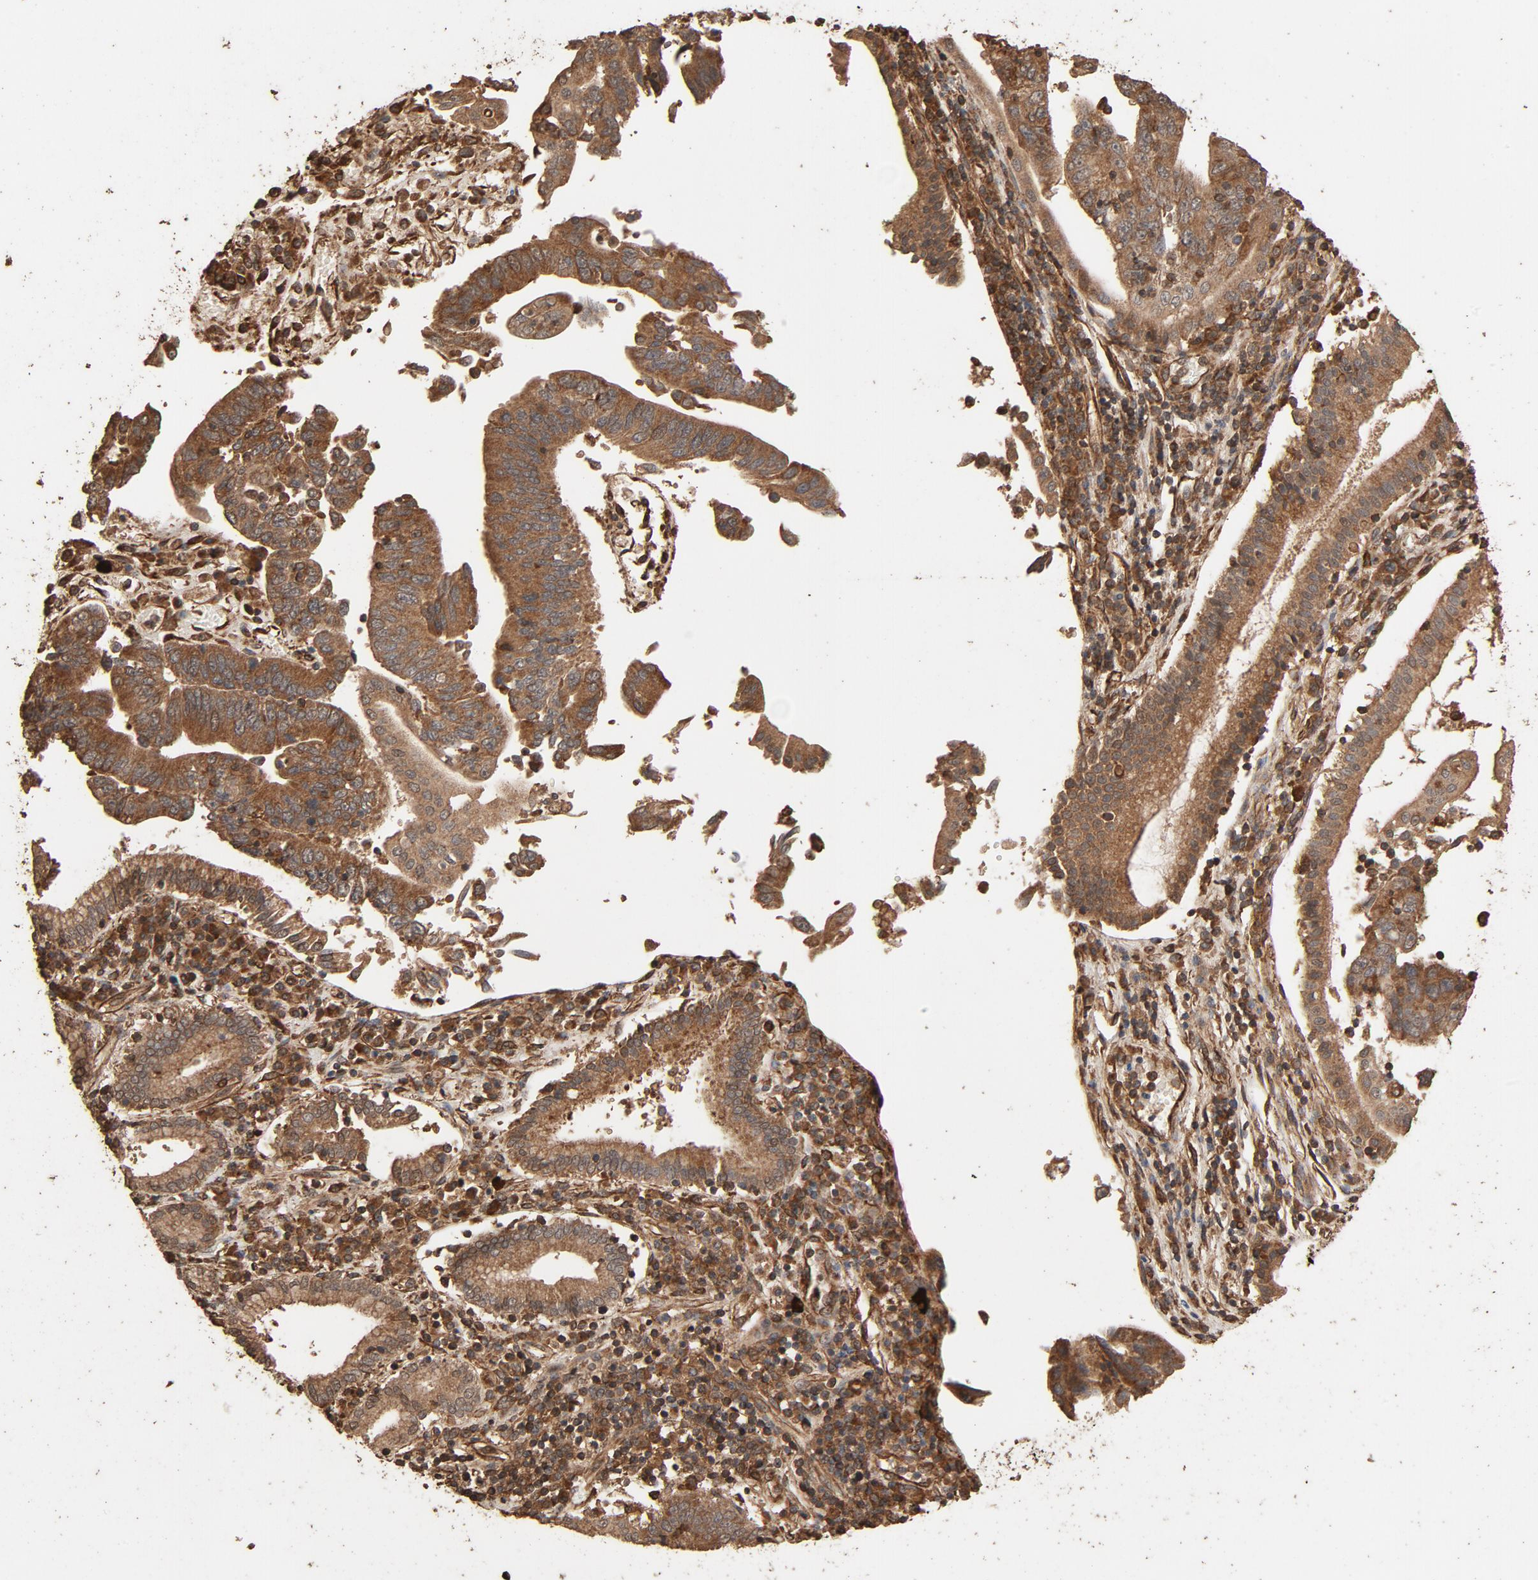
{"staining": {"intensity": "moderate", "quantity": "25%-75%", "location": "cytoplasmic/membranous"}, "tissue": "pancreatic cancer", "cell_type": "Tumor cells", "image_type": "cancer", "snomed": [{"axis": "morphology", "description": "Adenocarcinoma, NOS"}, {"axis": "topography", "description": "Pancreas"}], "caption": "This micrograph exhibits immunohistochemistry staining of pancreatic adenocarcinoma, with medium moderate cytoplasmic/membranous expression in about 25%-75% of tumor cells.", "gene": "RPS6KA6", "patient": {"sex": "female", "age": 48}}